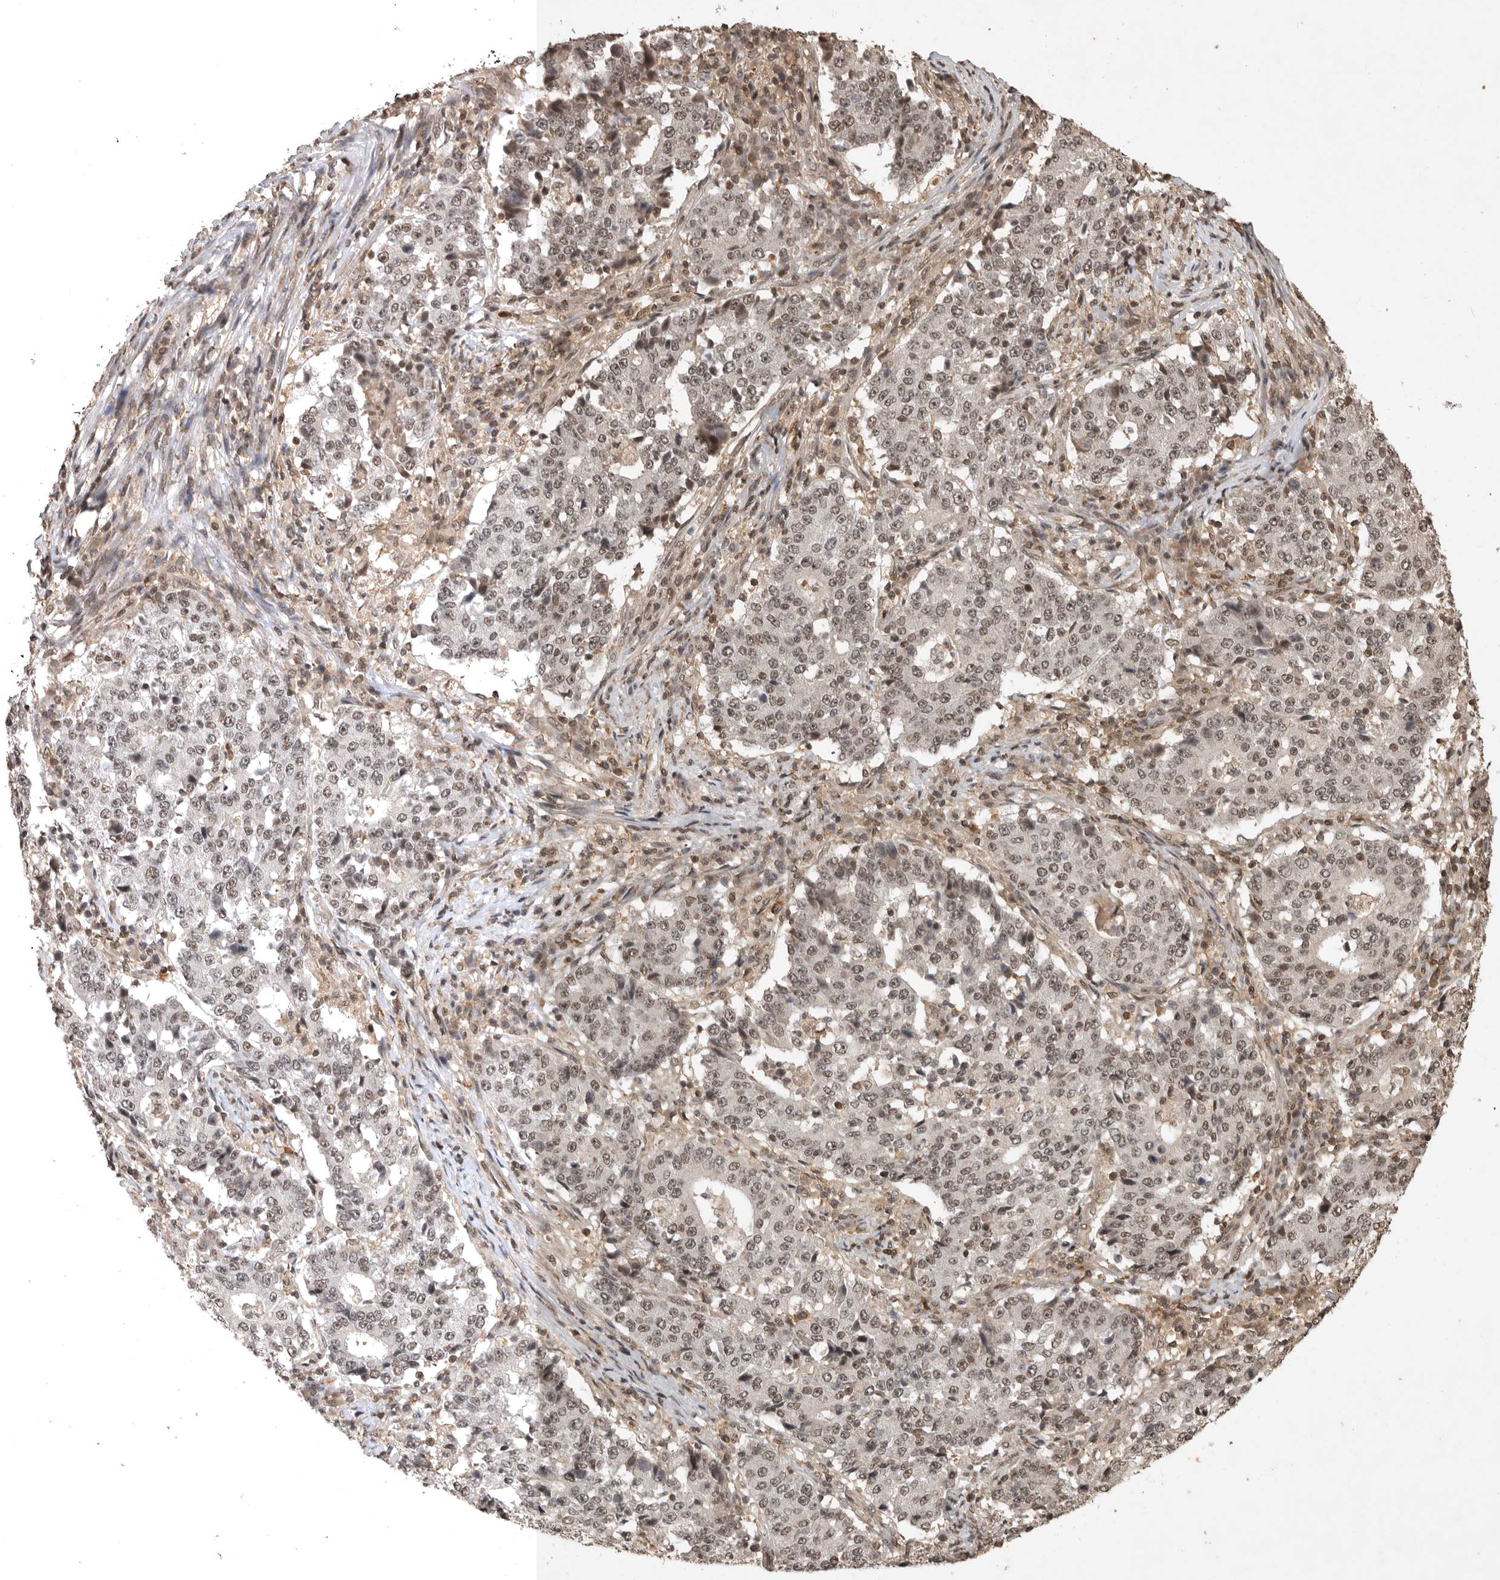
{"staining": {"intensity": "weak", "quantity": ">75%", "location": "nuclear"}, "tissue": "stomach cancer", "cell_type": "Tumor cells", "image_type": "cancer", "snomed": [{"axis": "morphology", "description": "Adenocarcinoma, NOS"}, {"axis": "topography", "description": "Stomach"}], "caption": "The immunohistochemical stain highlights weak nuclear staining in tumor cells of stomach adenocarcinoma tissue.", "gene": "CBLL1", "patient": {"sex": "male", "age": 59}}